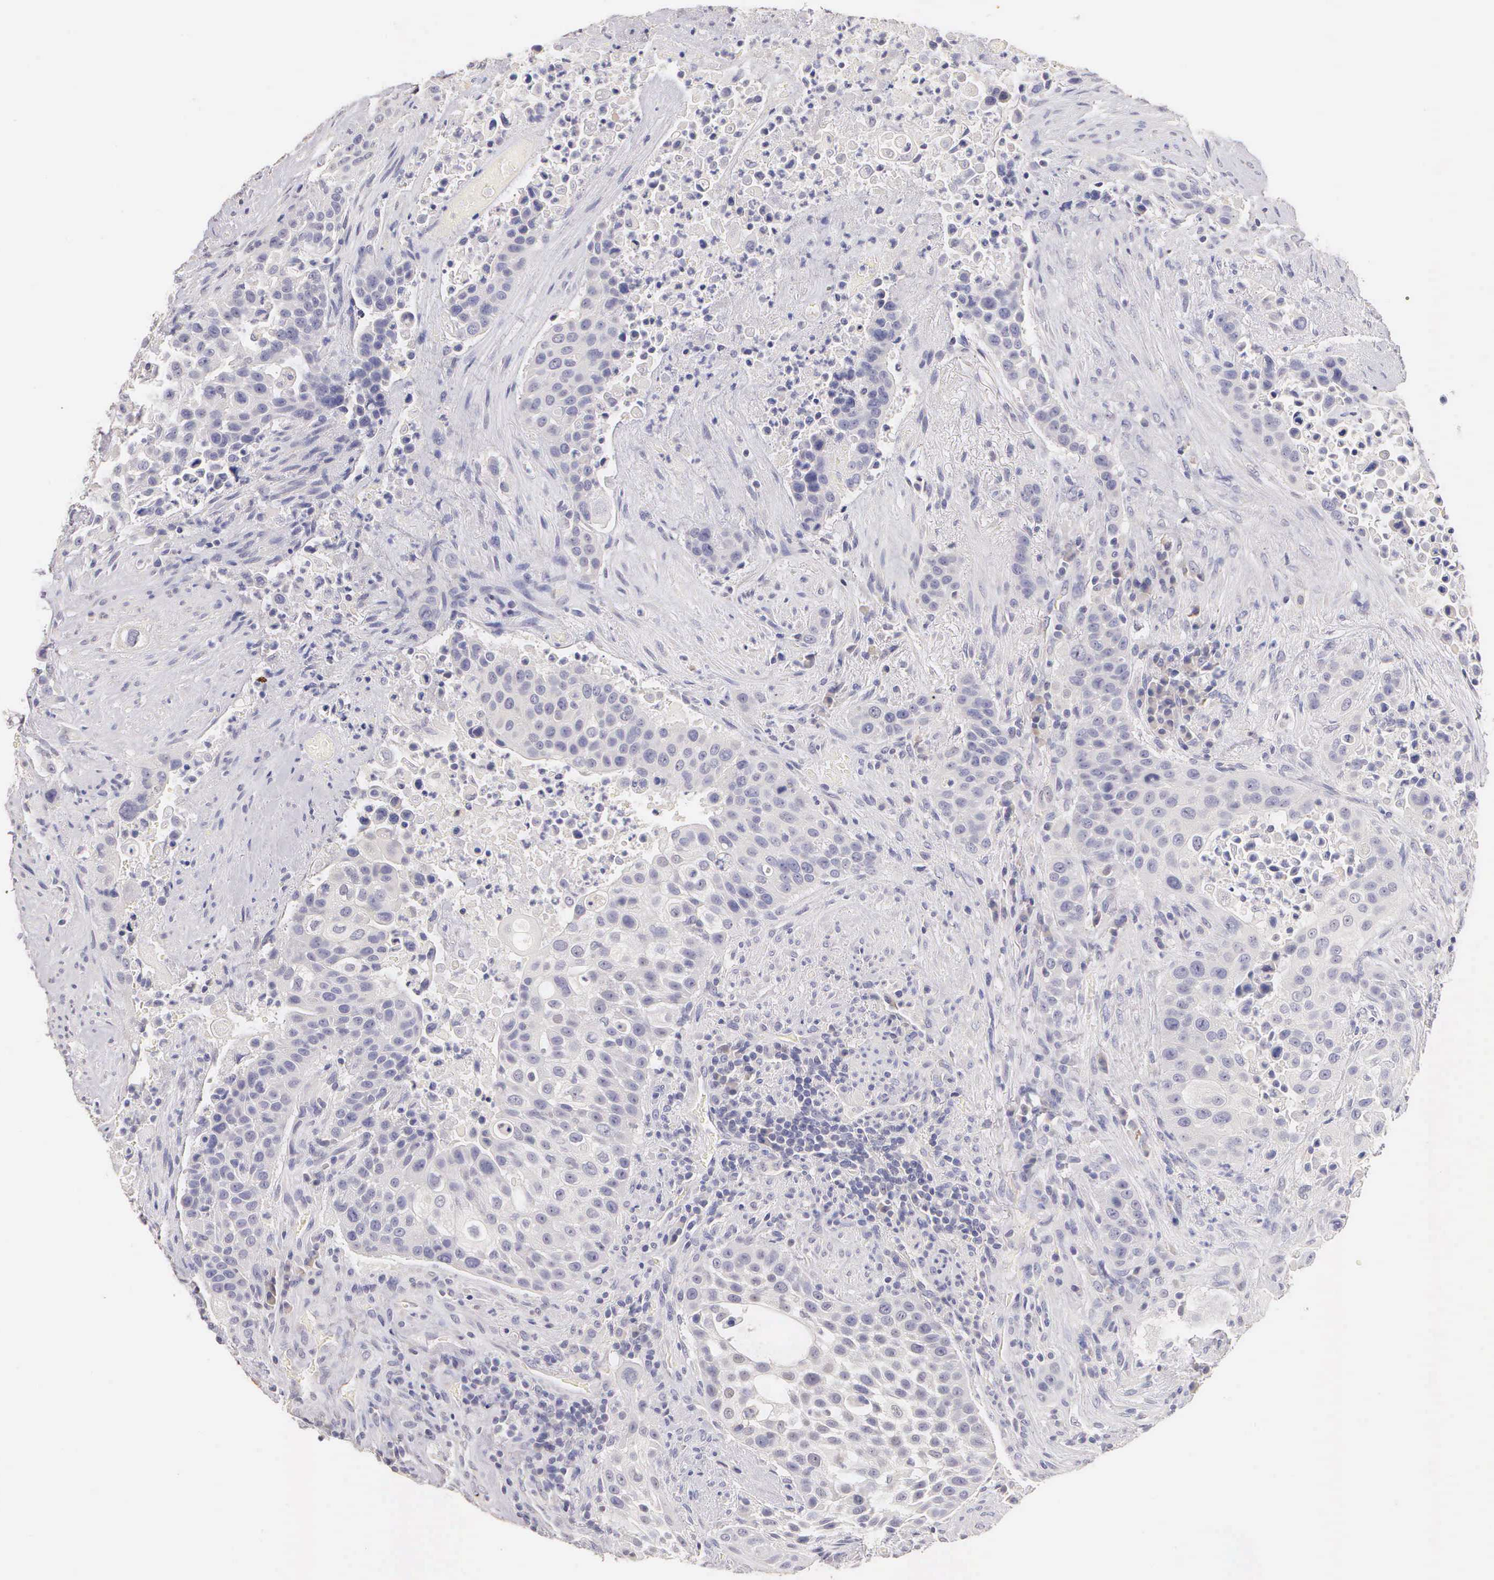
{"staining": {"intensity": "negative", "quantity": "none", "location": "none"}, "tissue": "urothelial cancer", "cell_type": "Tumor cells", "image_type": "cancer", "snomed": [{"axis": "morphology", "description": "Urothelial carcinoma, High grade"}, {"axis": "topography", "description": "Urinary bladder"}], "caption": "Immunohistochemistry micrograph of neoplastic tissue: human urothelial cancer stained with DAB shows no significant protein staining in tumor cells.", "gene": "ESR1", "patient": {"sex": "male", "age": 74}}